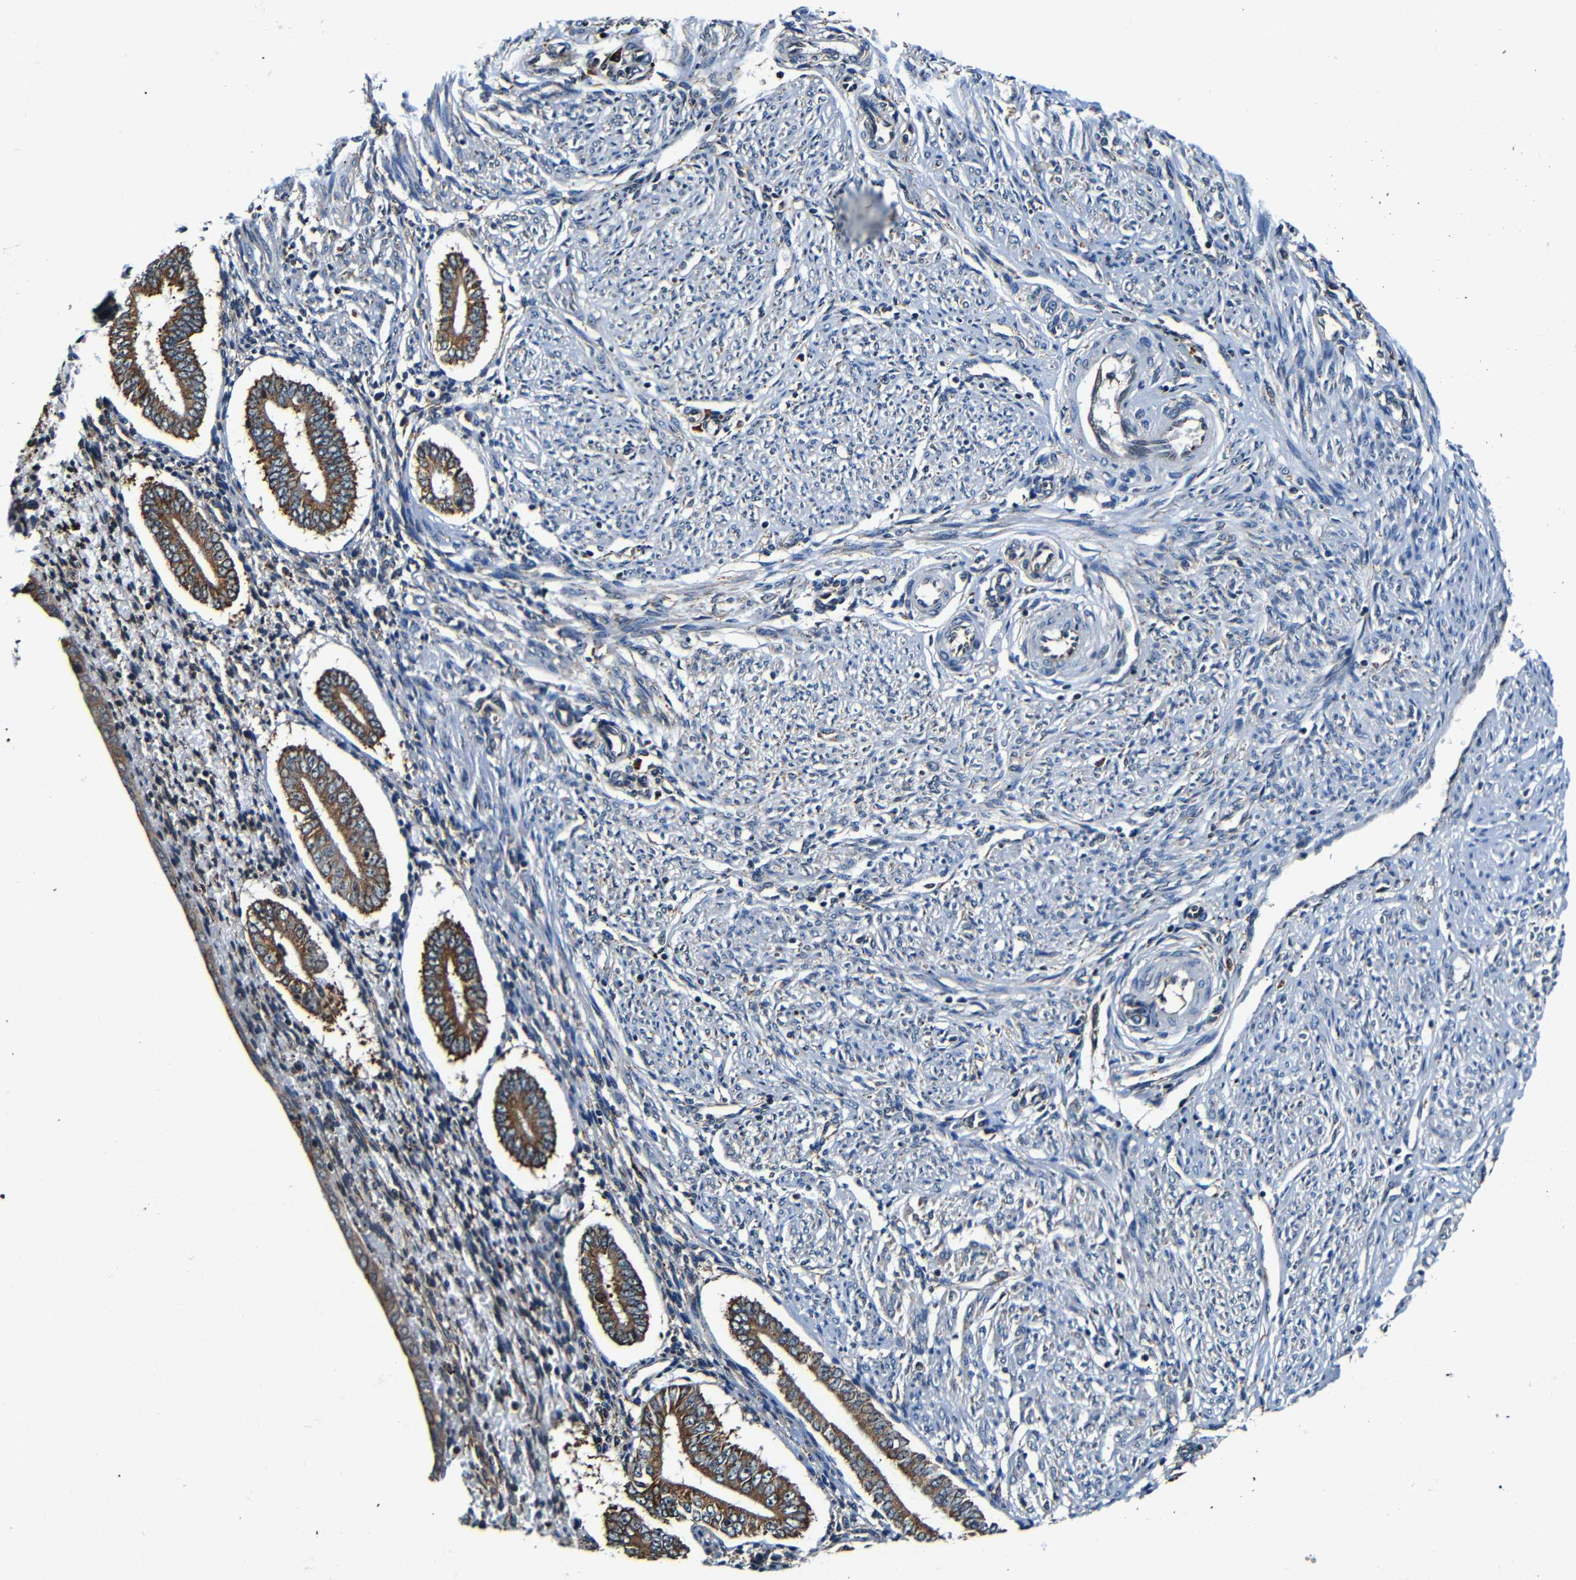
{"staining": {"intensity": "weak", "quantity": "<25%", "location": "nuclear"}, "tissue": "endometrium", "cell_type": "Cells in endometrial stroma", "image_type": "normal", "snomed": [{"axis": "morphology", "description": "Normal tissue, NOS"}, {"axis": "topography", "description": "Endometrium"}], "caption": "Histopathology image shows no significant protein positivity in cells in endometrial stroma of benign endometrium.", "gene": "NCBP3", "patient": {"sex": "female", "age": 42}}